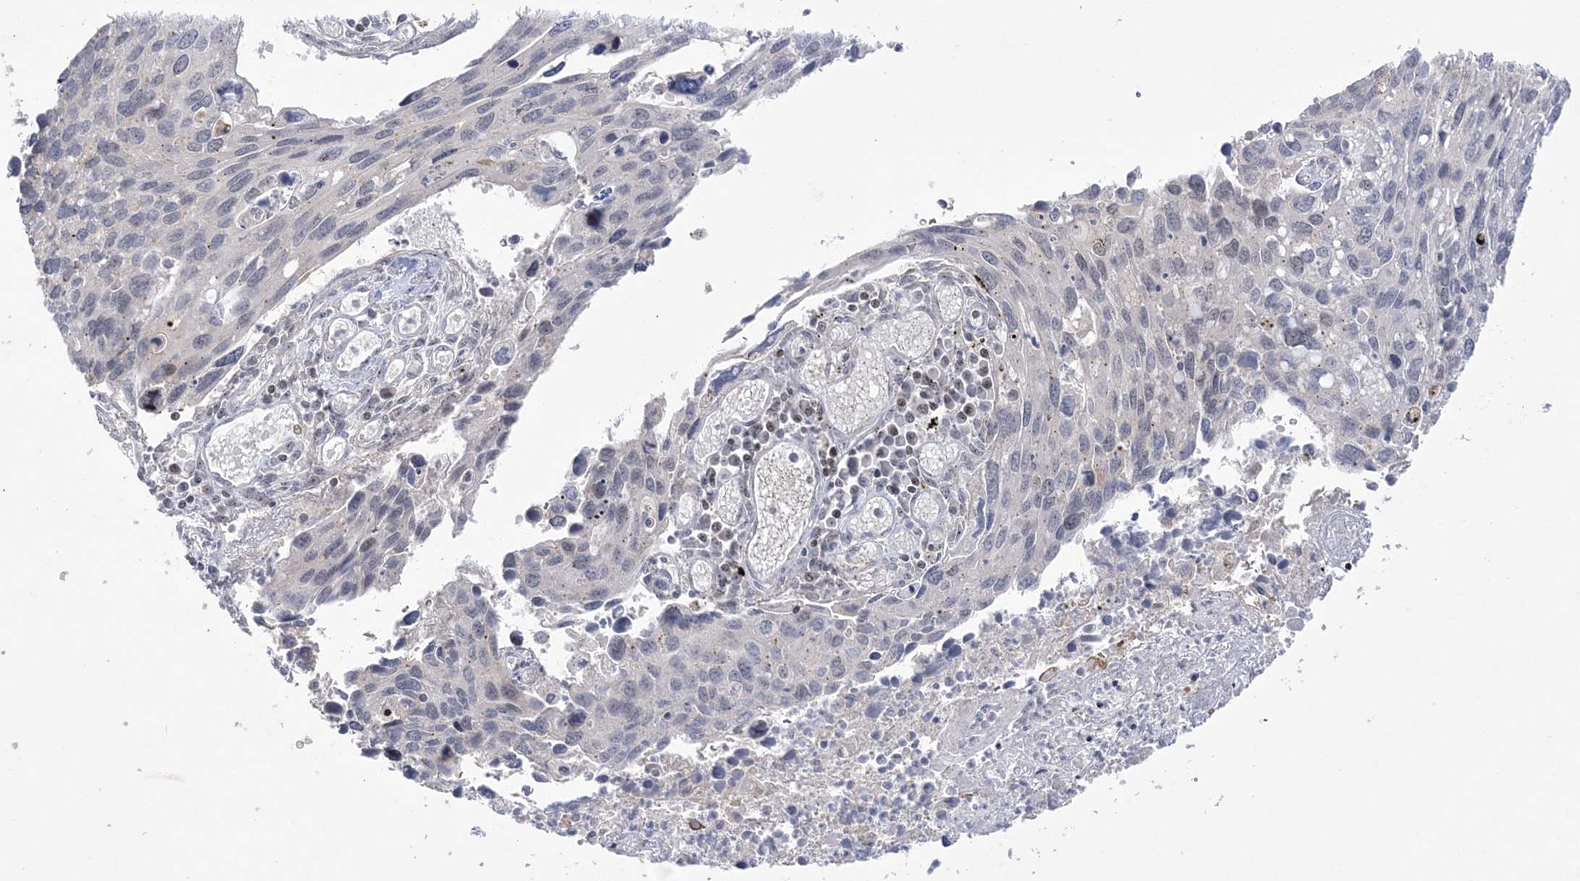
{"staining": {"intensity": "negative", "quantity": "none", "location": "none"}, "tissue": "cervical cancer", "cell_type": "Tumor cells", "image_type": "cancer", "snomed": [{"axis": "morphology", "description": "Squamous cell carcinoma, NOS"}, {"axis": "topography", "description": "Cervix"}], "caption": "Micrograph shows no protein expression in tumor cells of squamous cell carcinoma (cervical) tissue. (Brightfield microscopy of DAB IHC at high magnification).", "gene": "SH3BP4", "patient": {"sex": "female", "age": 55}}